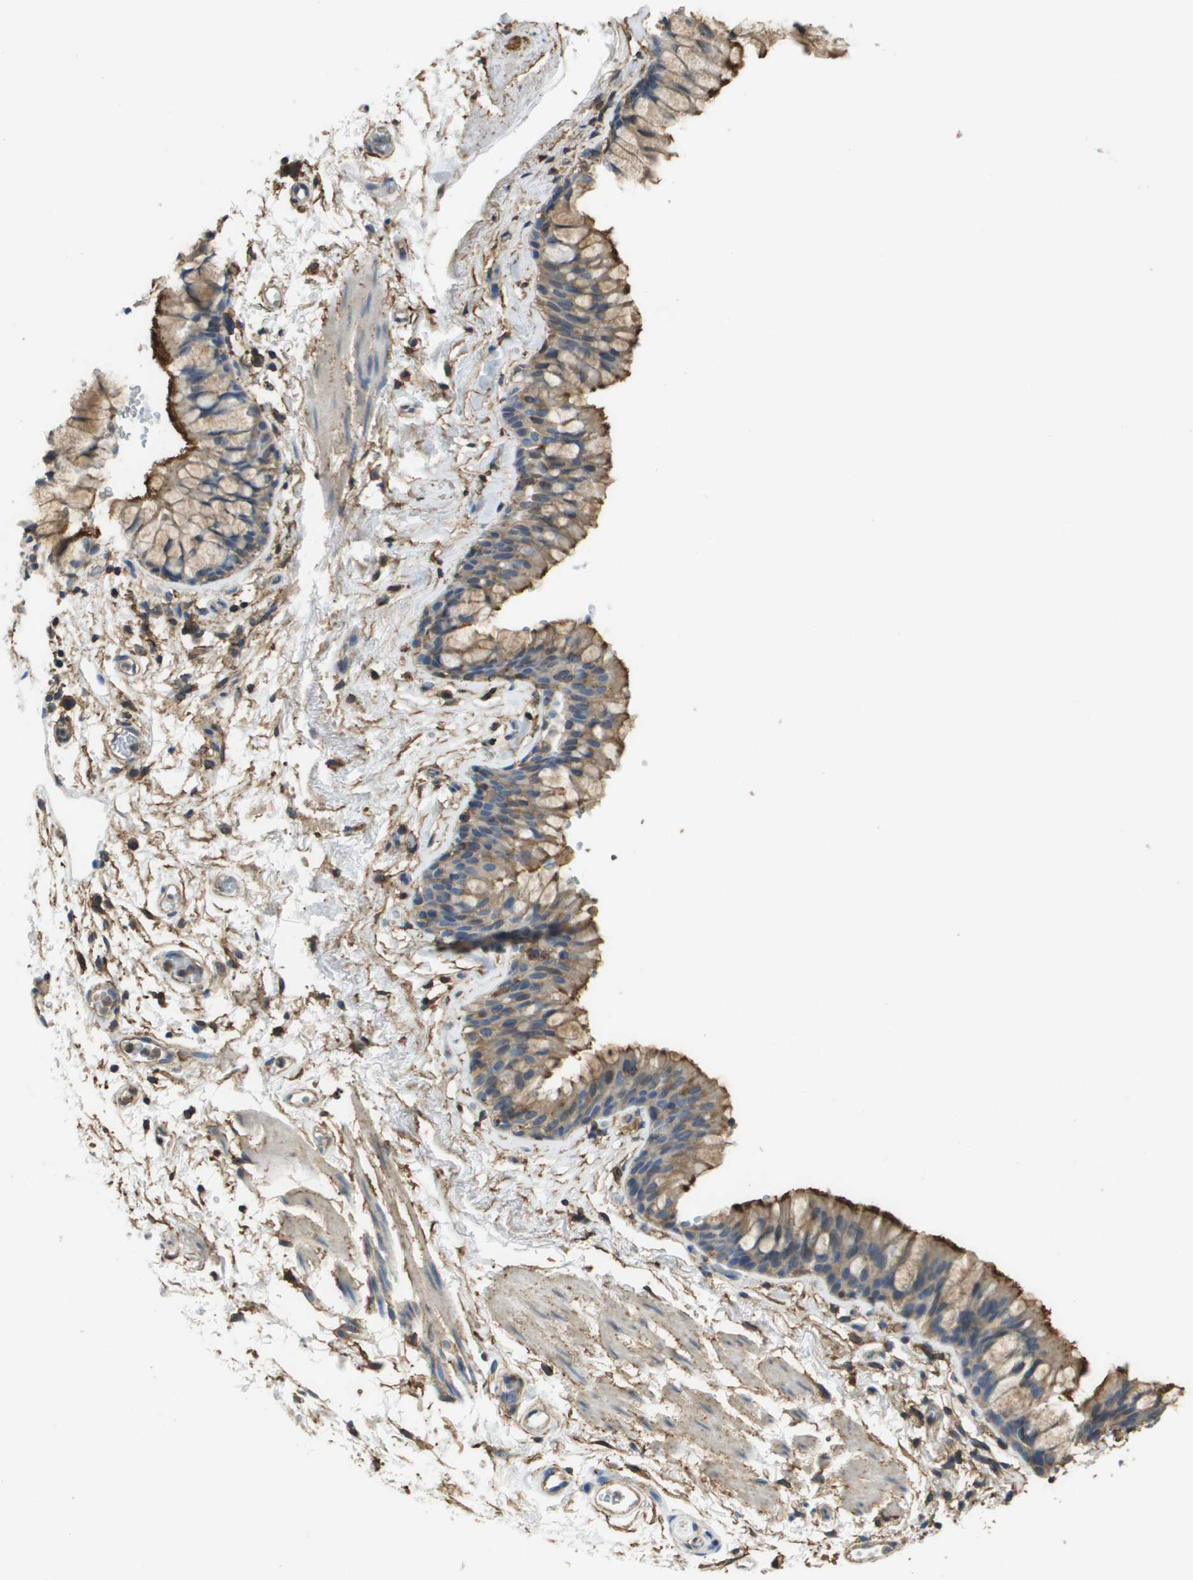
{"staining": {"intensity": "moderate", "quantity": ">75%", "location": "cytoplasmic/membranous"}, "tissue": "bronchus", "cell_type": "Respiratory epithelial cells", "image_type": "normal", "snomed": [{"axis": "morphology", "description": "Normal tissue, NOS"}, {"axis": "topography", "description": "Cartilage tissue"}, {"axis": "topography", "description": "Bronchus"}], "caption": "Immunohistochemistry histopathology image of benign bronchus: human bronchus stained using immunohistochemistry (IHC) displays medium levels of moderate protein expression localized specifically in the cytoplasmic/membranous of respiratory epithelial cells, appearing as a cytoplasmic/membranous brown color.", "gene": "PASK", "patient": {"sex": "female", "age": 53}}